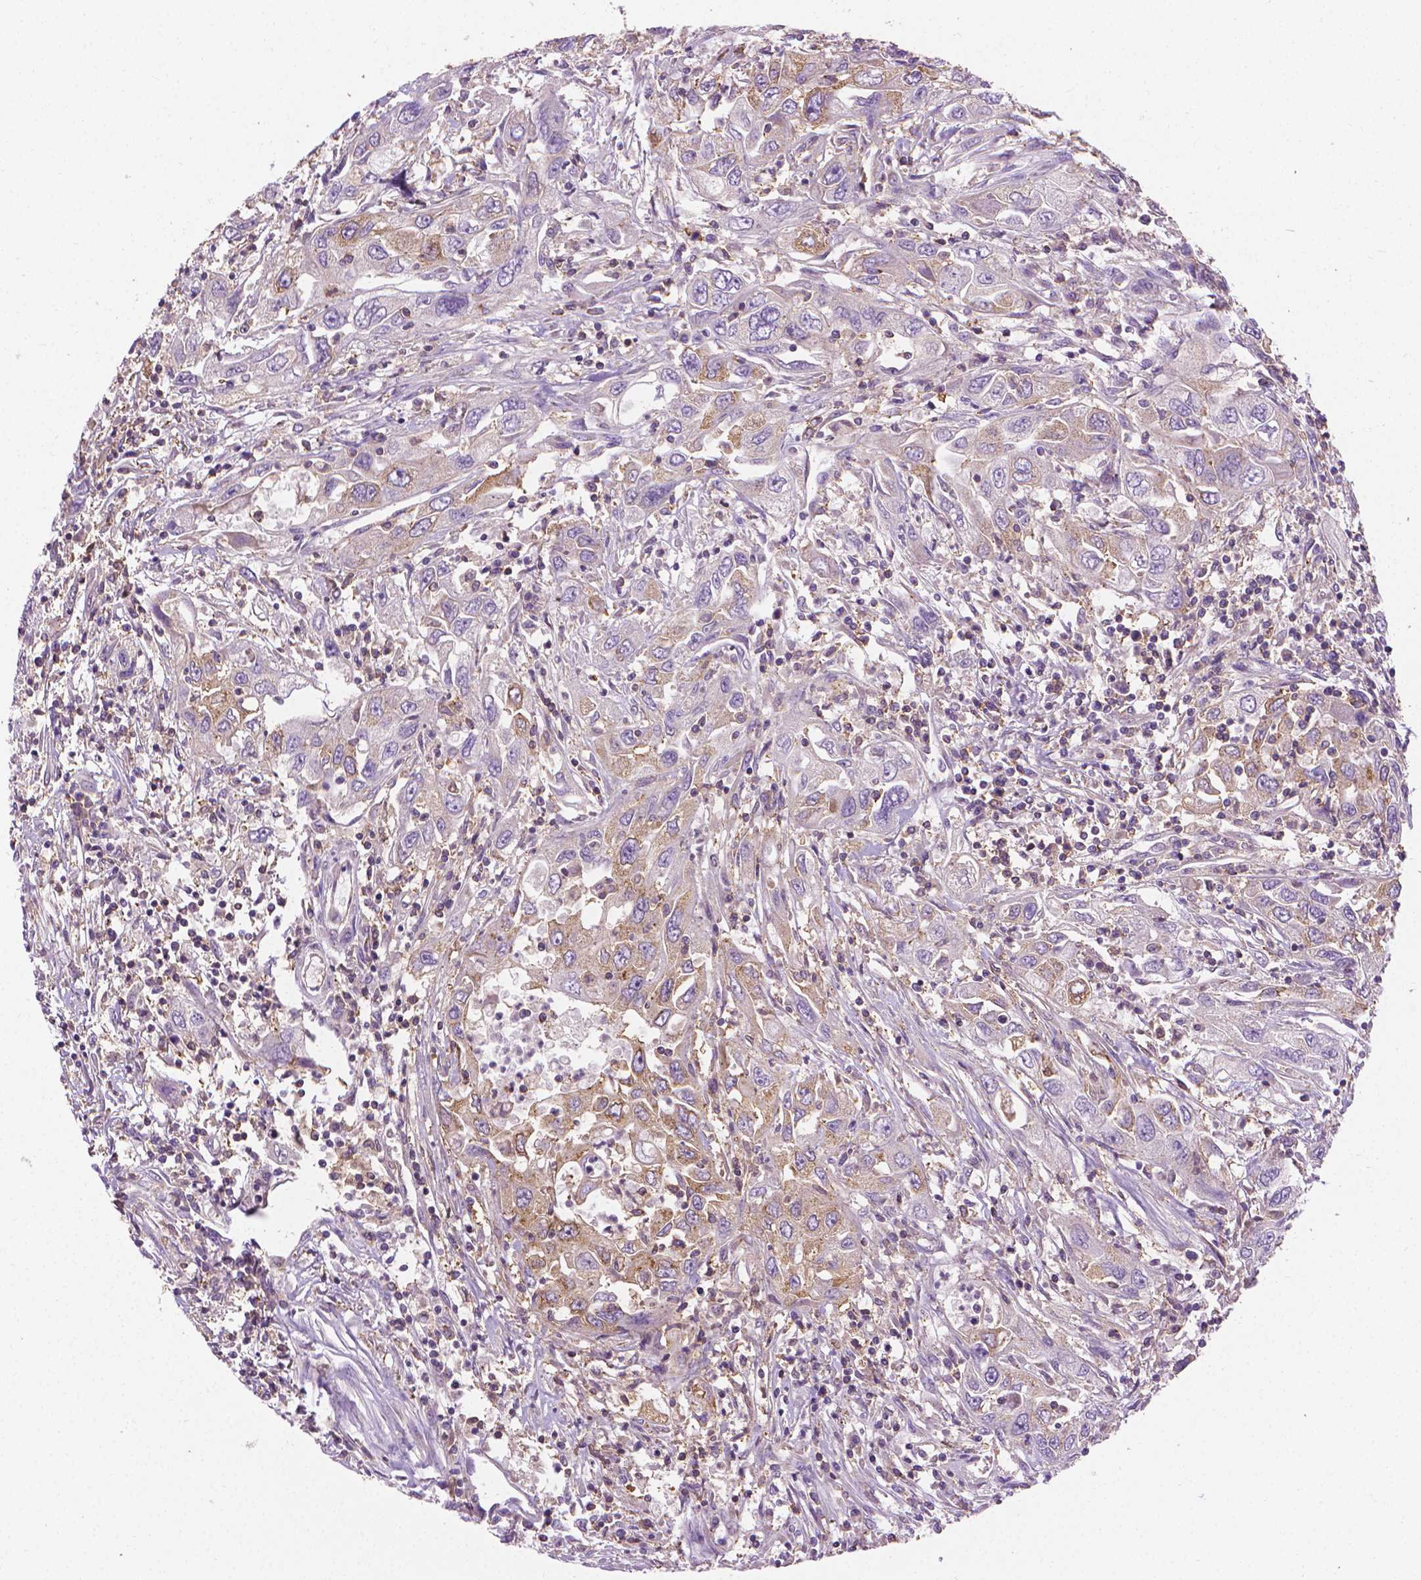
{"staining": {"intensity": "weak", "quantity": "25%-75%", "location": "cytoplasmic/membranous"}, "tissue": "urothelial cancer", "cell_type": "Tumor cells", "image_type": "cancer", "snomed": [{"axis": "morphology", "description": "Urothelial carcinoma, High grade"}, {"axis": "topography", "description": "Urinary bladder"}], "caption": "A micrograph showing weak cytoplasmic/membranous expression in approximately 25%-75% of tumor cells in urothelial carcinoma (high-grade), as visualized by brown immunohistochemical staining.", "gene": "SLC51B", "patient": {"sex": "male", "age": 76}}